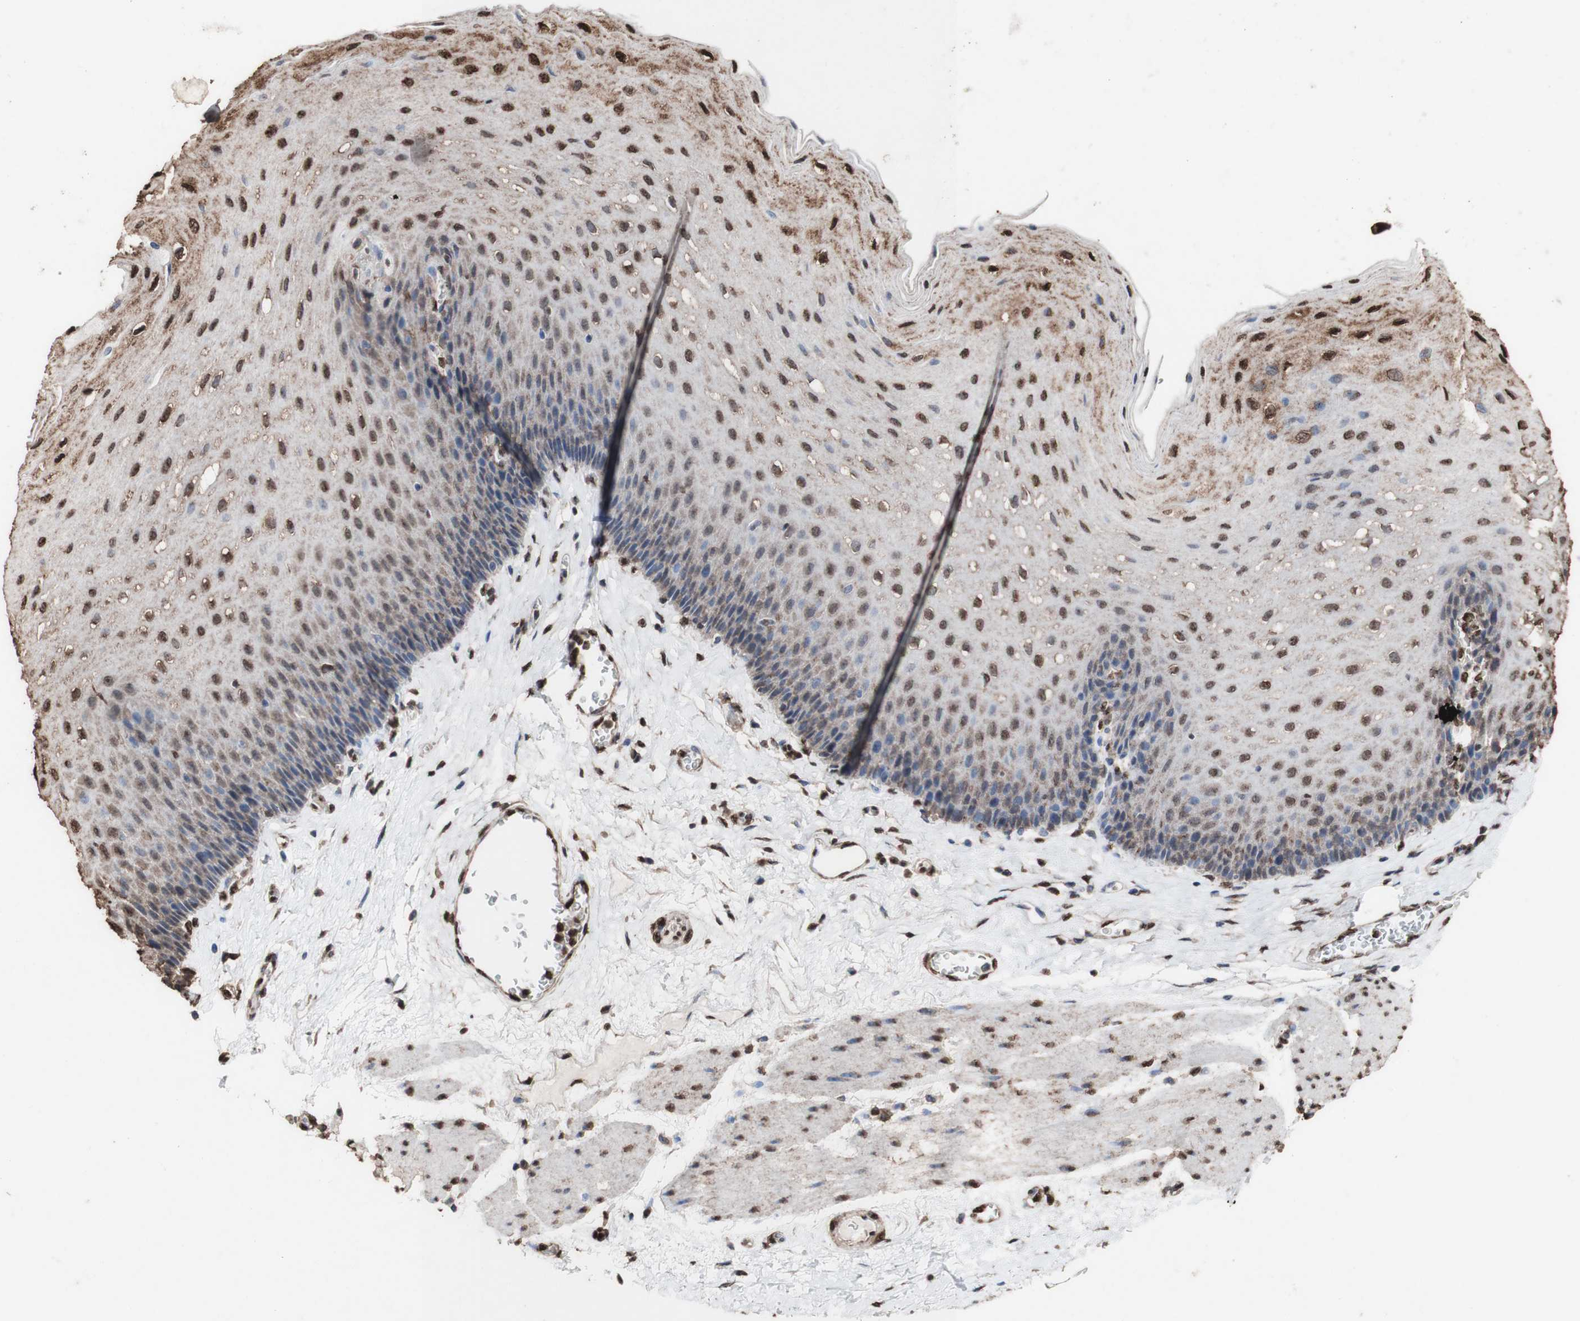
{"staining": {"intensity": "moderate", "quantity": ">75%", "location": "cytoplasmic/membranous,nuclear"}, "tissue": "esophagus", "cell_type": "Squamous epithelial cells", "image_type": "normal", "snomed": [{"axis": "morphology", "description": "Normal tissue, NOS"}, {"axis": "topography", "description": "Esophagus"}], "caption": "Protein expression analysis of benign esophagus exhibits moderate cytoplasmic/membranous,nuclear positivity in about >75% of squamous epithelial cells.", "gene": "PIDD1", "patient": {"sex": "female", "age": 72}}